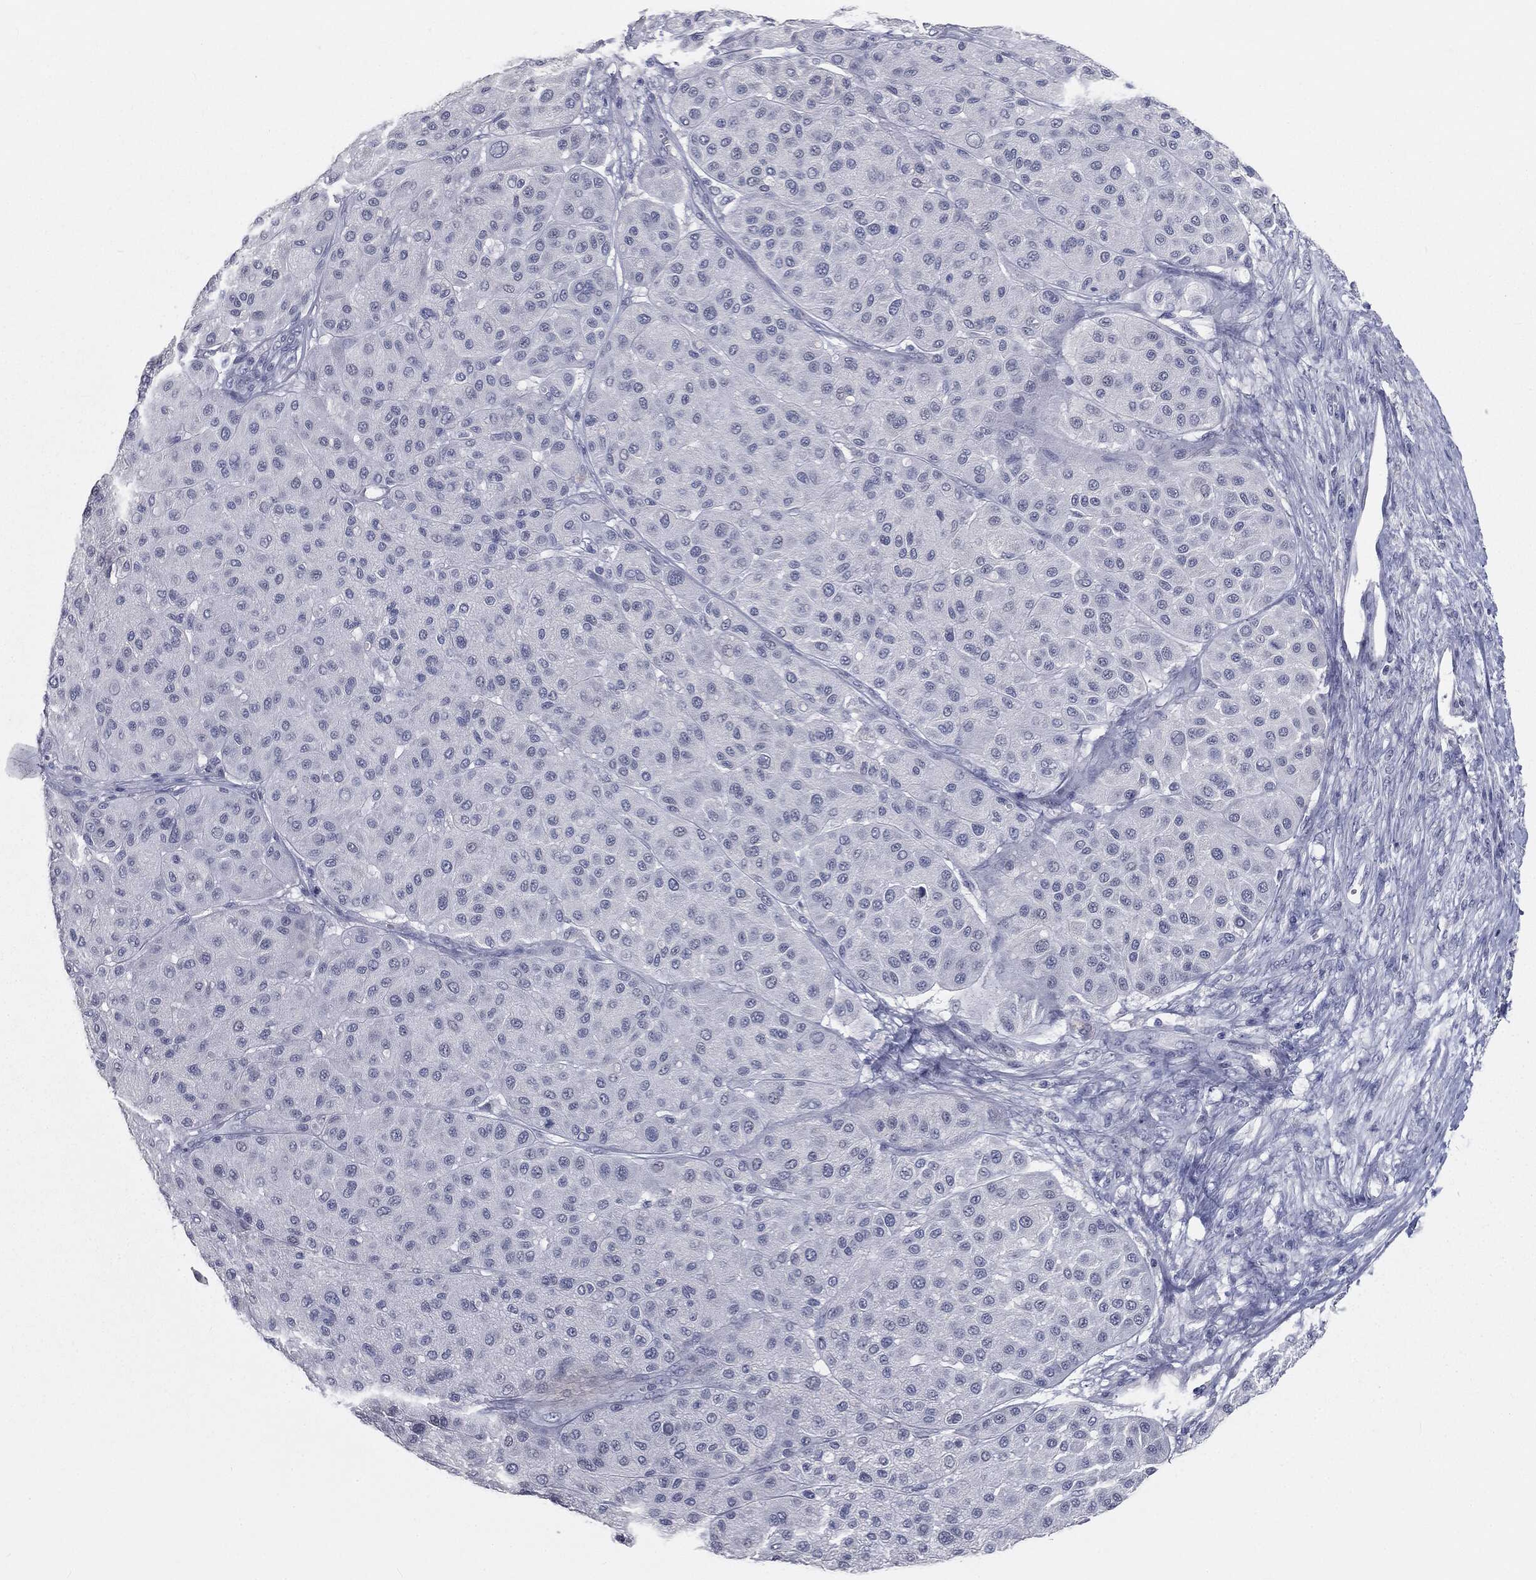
{"staining": {"intensity": "negative", "quantity": "none", "location": "none"}, "tissue": "melanoma", "cell_type": "Tumor cells", "image_type": "cancer", "snomed": [{"axis": "morphology", "description": "Malignant melanoma, Metastatic site"}, {"axis": "topography", "description": "Smooth muscle"}], "caption": "Immunohistochemistry micrograph of malignant melanoma (metastatic site) stained for a protein (brown), which exhibits no staining in tumor cells.", "gene": "PRAME", "patient": {"sex": "male", "age": 41}}